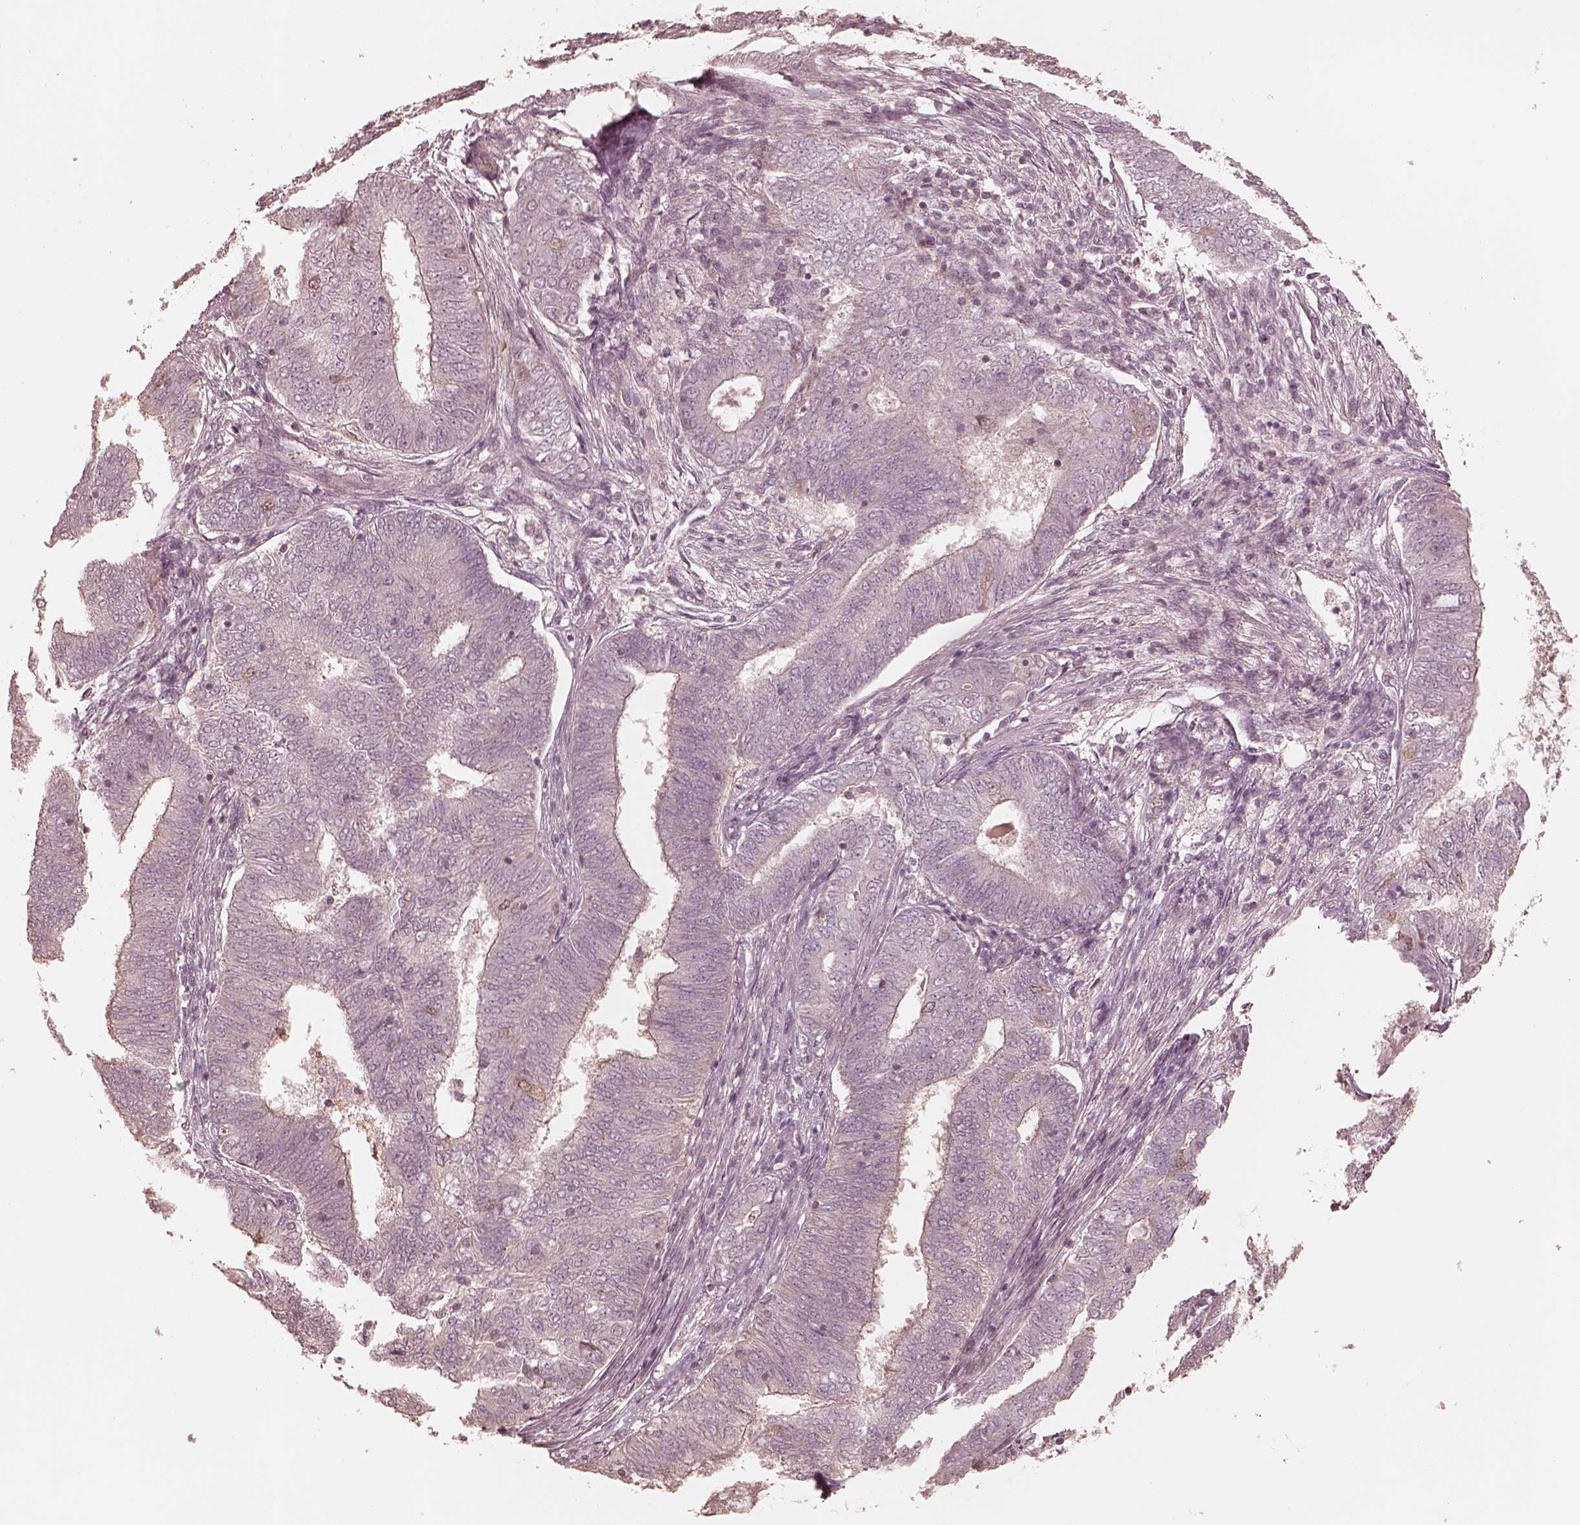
{"staining": {"intensity": "negative", "quantity": "none", "location": "none"}, "tissue": "endometrial cancer", "cell_type": "Tumor cells", "image_type": "cancer", "snomed": [{"axis": "morphology", "description": "Adenocarcinoma, NOS"}, {"axis": "topography", "description": "Endometrium"}], "caption": "Endometrial cancer (adenocarcinoma) was stained to show a protein in brown. There is no significant staining in tumor cells.", "gene": "KIF5C", "patient": {"sex": "female", "age": 62}}